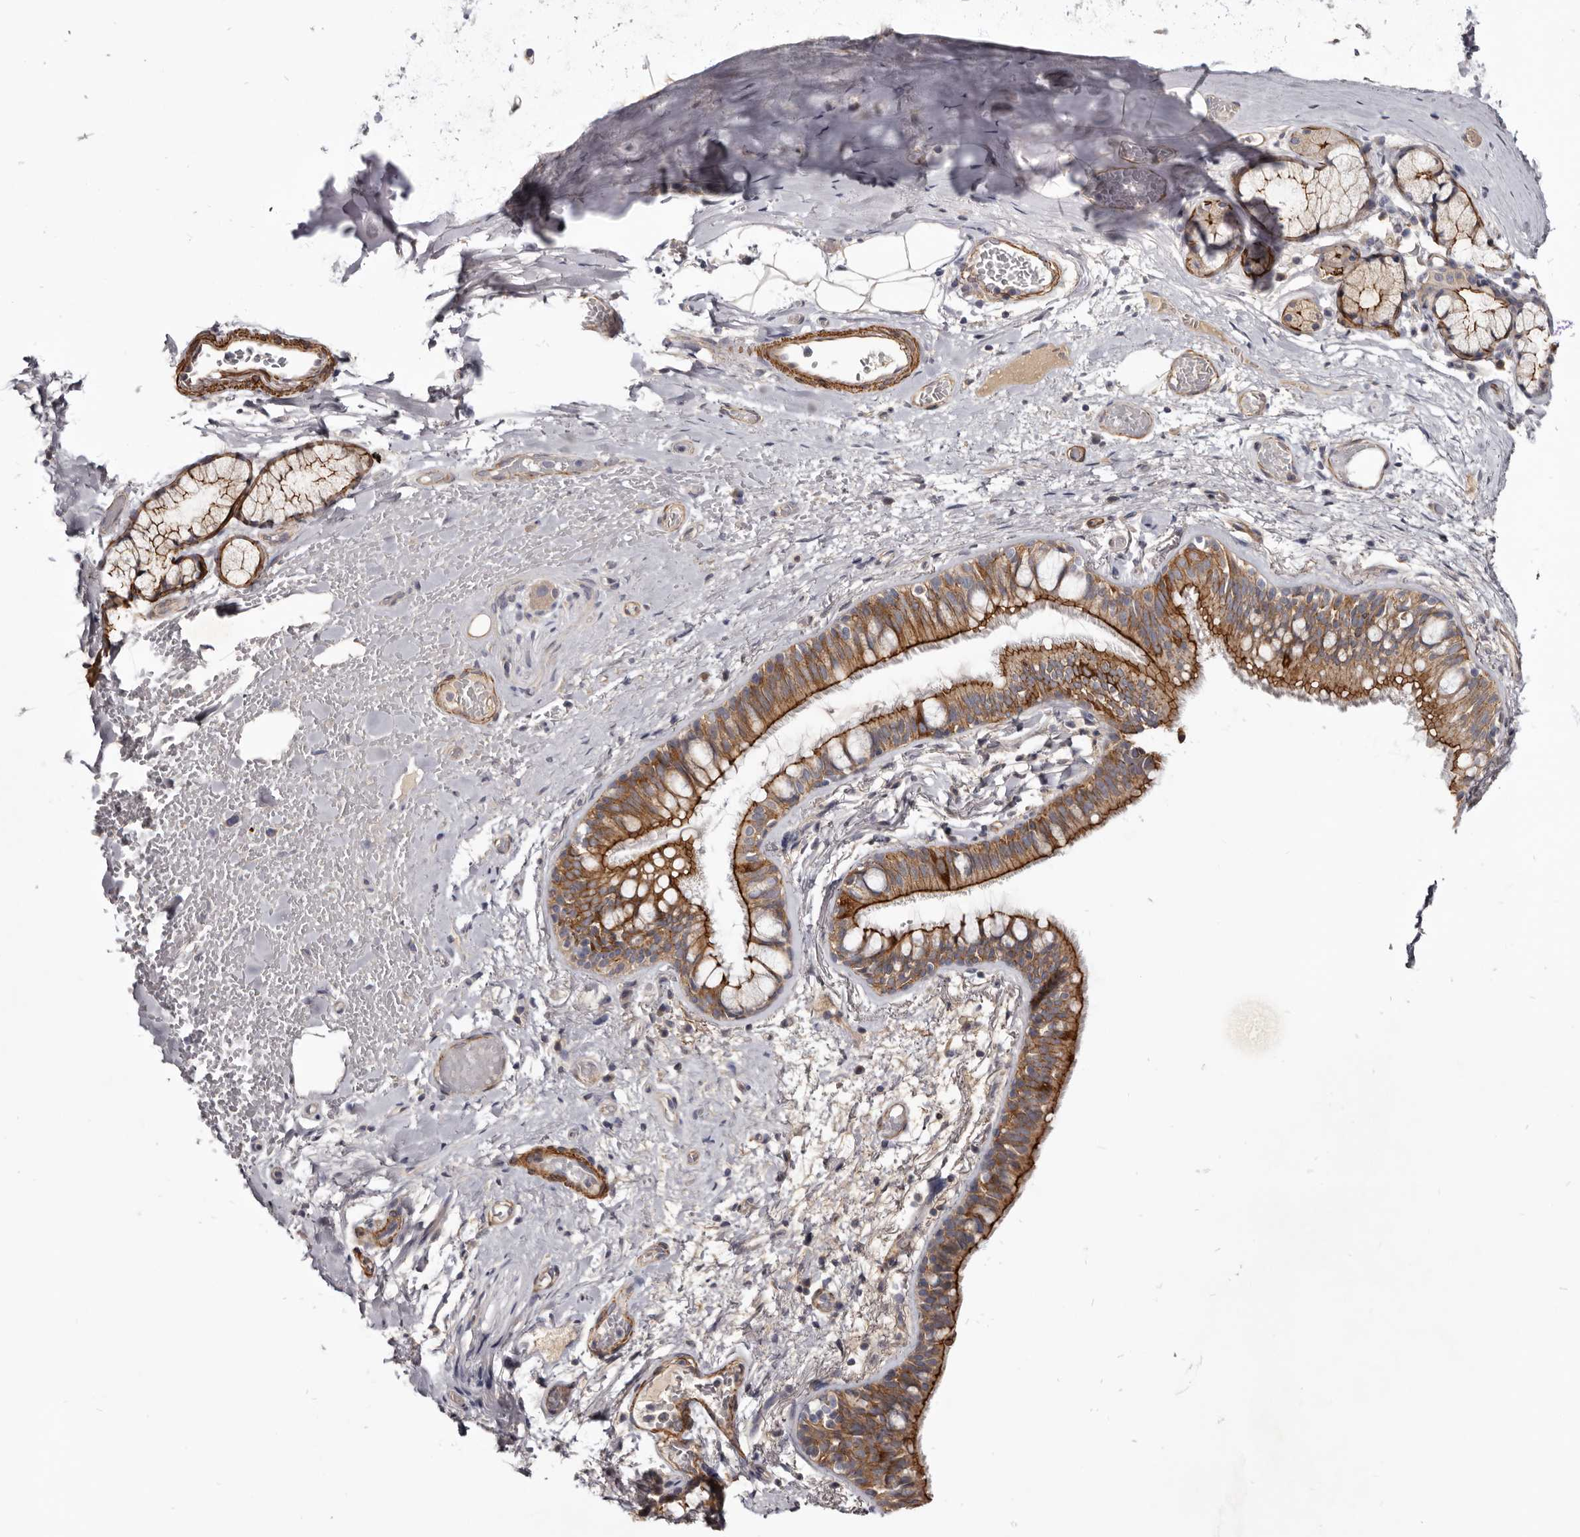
{"staining": {"intensity": "weak", "quantity": "<25%", "location": "cytoplasmic/membranous"}, "tissue": "adipose tissue", "cell_type": "Adipocytes", "image_type": "normal", "snomed": [{"axis": "morphology", "description": "Normal tissue, NOS"}, {"axis": "topography", "description": "Cartilage tissue"}, {"axis": "topography", "description": "Bronchus"}], "caption": "Immunohistochemistry histopathology image of benign adipose tissue: adipose tissue stained with DAB reveals no significant protein staining in adipocytes. Brightfield microscopy of IHC stained with DAB (brown) and hematoxylin (blue), captured at high magnification.", "gene": "CGN", "patient": {"sex": "female", "age": 73}}